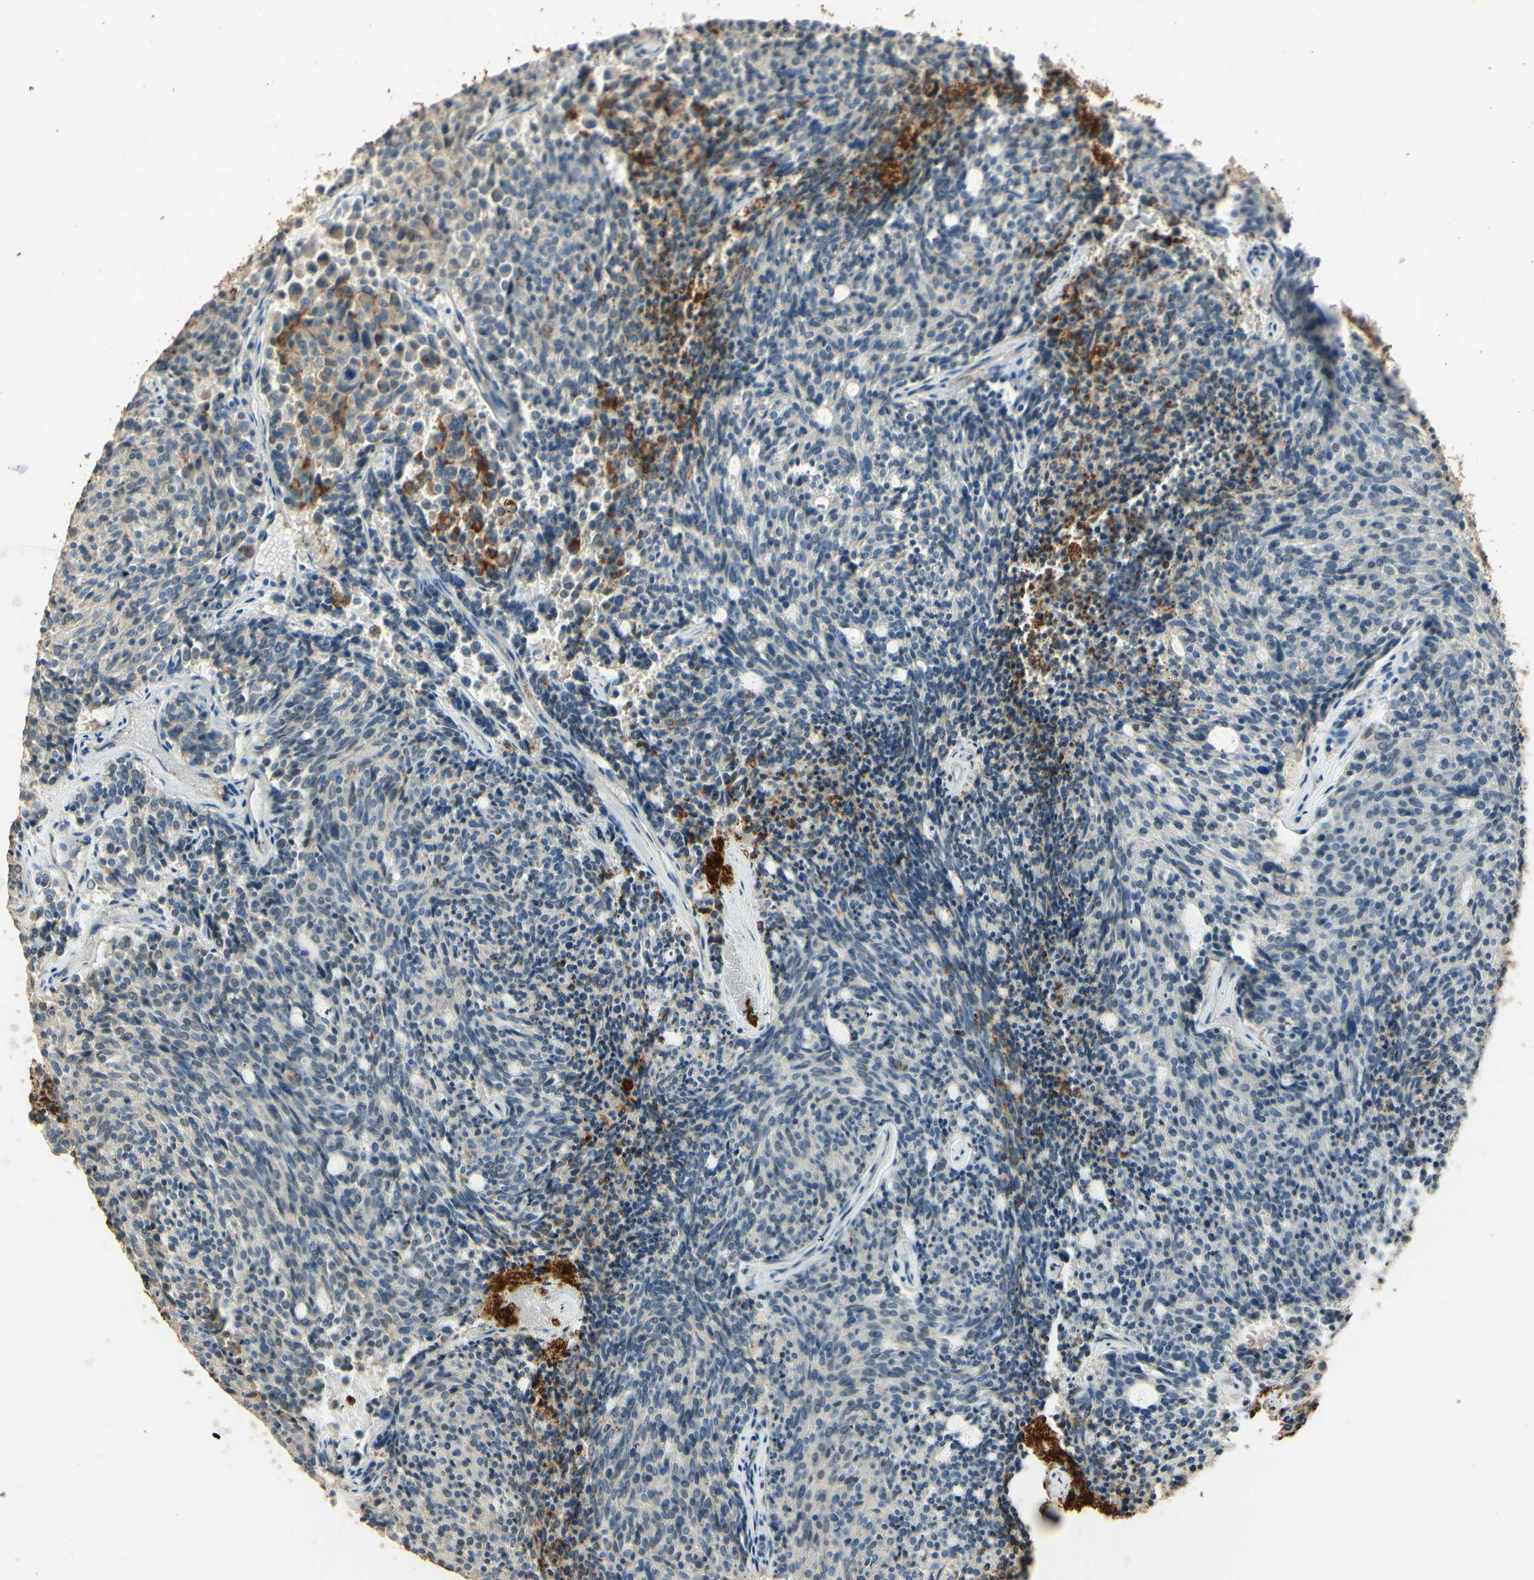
{"staining": {"intensity": "negative", "quantity": "none", "location": "none"}, "tissue": "carcinoid", "cell_type": "Tumor cells", "image_type": "cancer", "snomed": [{"axis": "morphology", "description": "Carcinoid, malignant, NOS"}, {"axis": "topography", "description": "Pancreas"}], "caption": "High magnification brightfield microscopy of malignant carcinoid stained with DAB (3,3'-diaminobenzidine) (brown) and counterstained with hematoxylin (blue): tumor cells show no significant staining. (Stains: DAB (3,3'-diaminobenzidine) IHC with hematoxylin counter stain, Microscopy: brightfield microscopy at high magnification).", "gene": "ARHGEF17", "patient": {"sex": "female", "age": 54}}